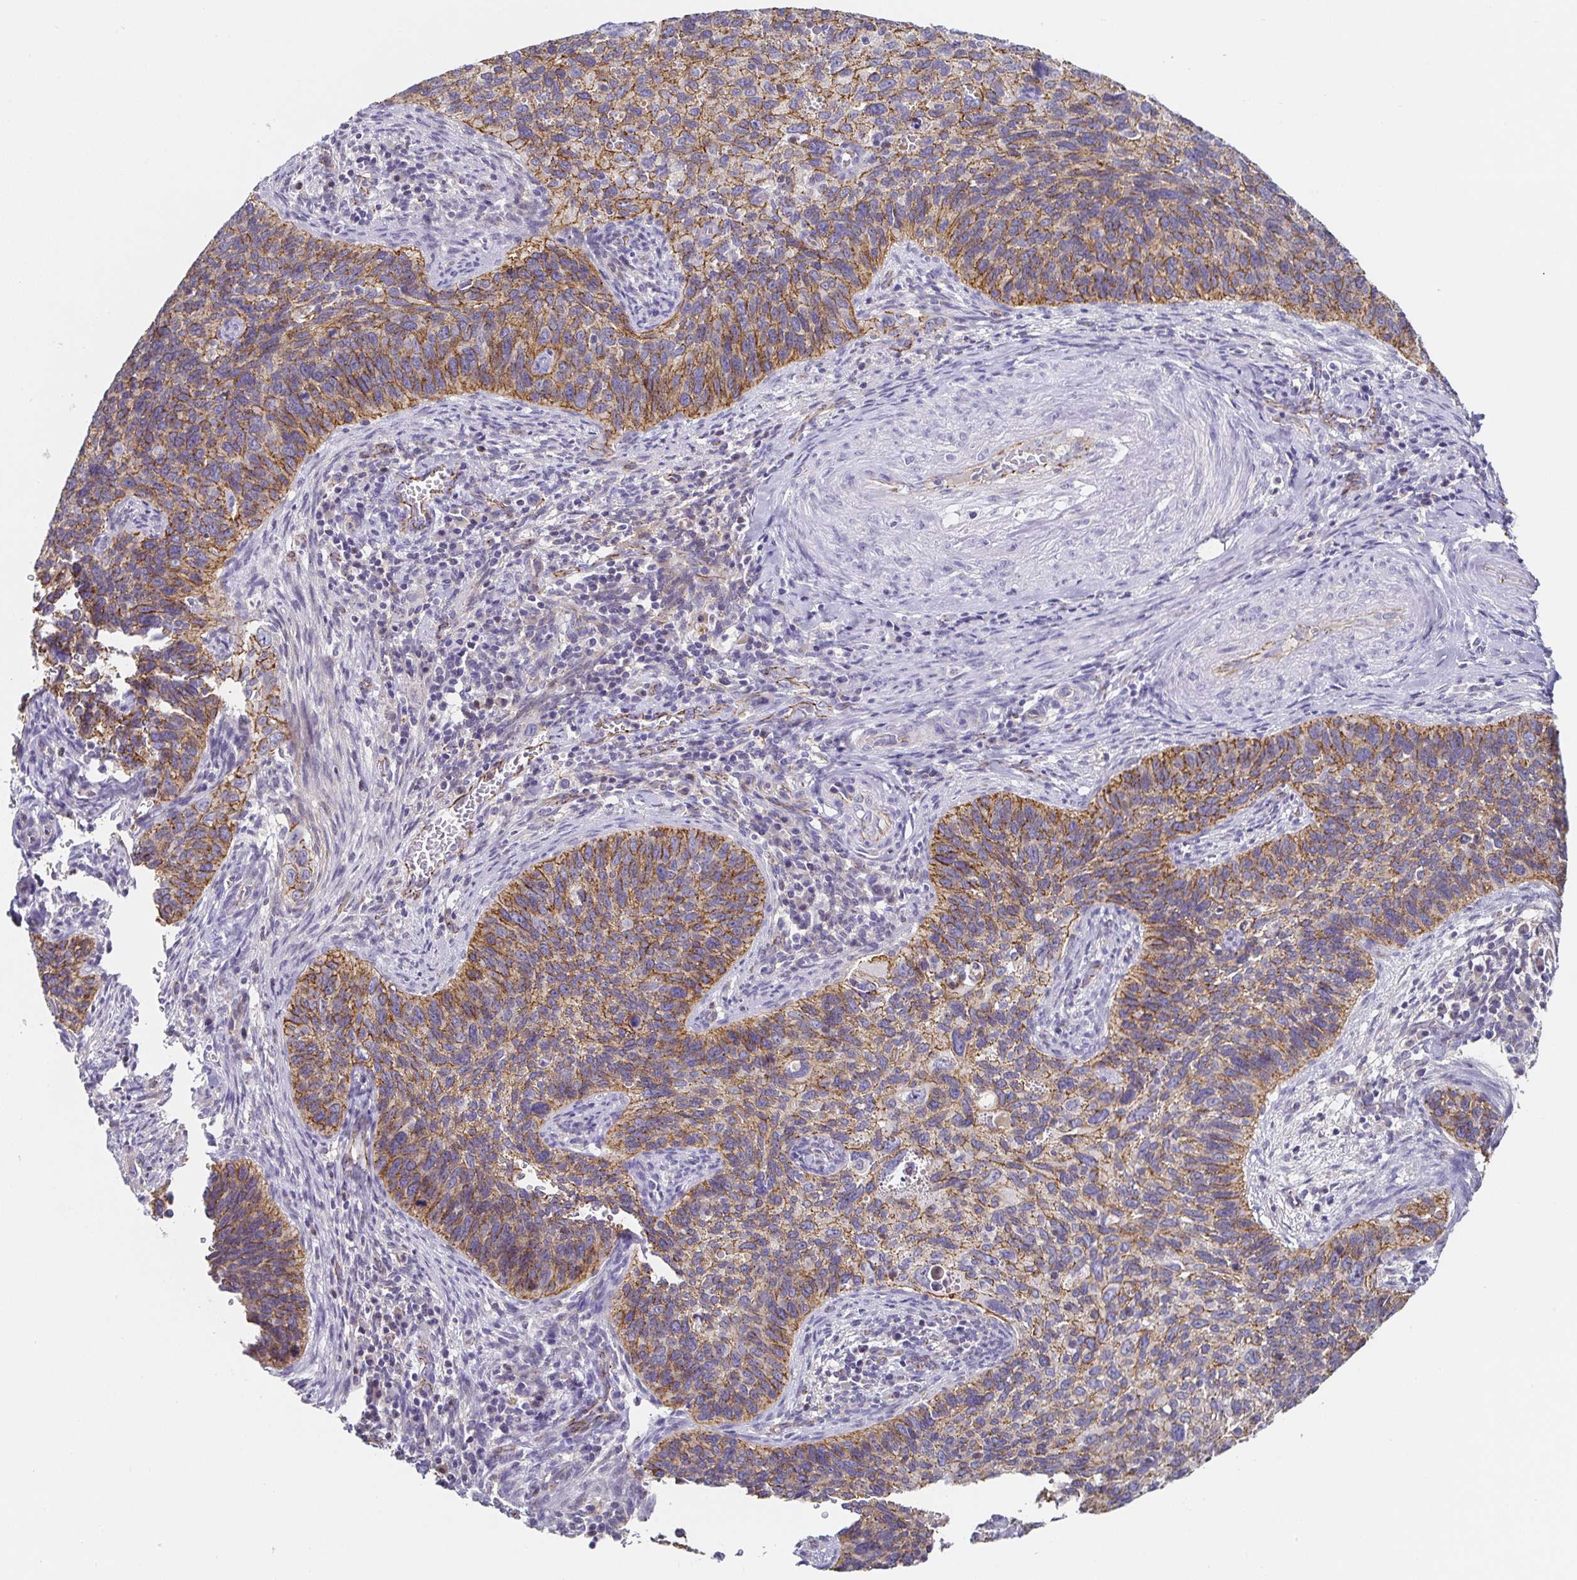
{"staining": {"intensity": "moderate", "quantity": "25%-75%", "location": "cytoplasmic/membranous"}, "tissue": "cervical cancer", "cell_type": "Tumor cells", "image_type": "cancer", "snomed": [{"axis": "morphology", "description": "Squamous cell carcinoma, NOS"}, {"axis": "topography", "description": "Cervix"}], "caption": "This histopathology image shows immunohistochemistry staining of human squamous cell carcinoma (cervical), with medium moderate cytoplasmic/membranous expression in approximately 25%-75% of tumor cells.", "gene": "PIWIL3", "patient": {"sex": "female", "age": 51}}